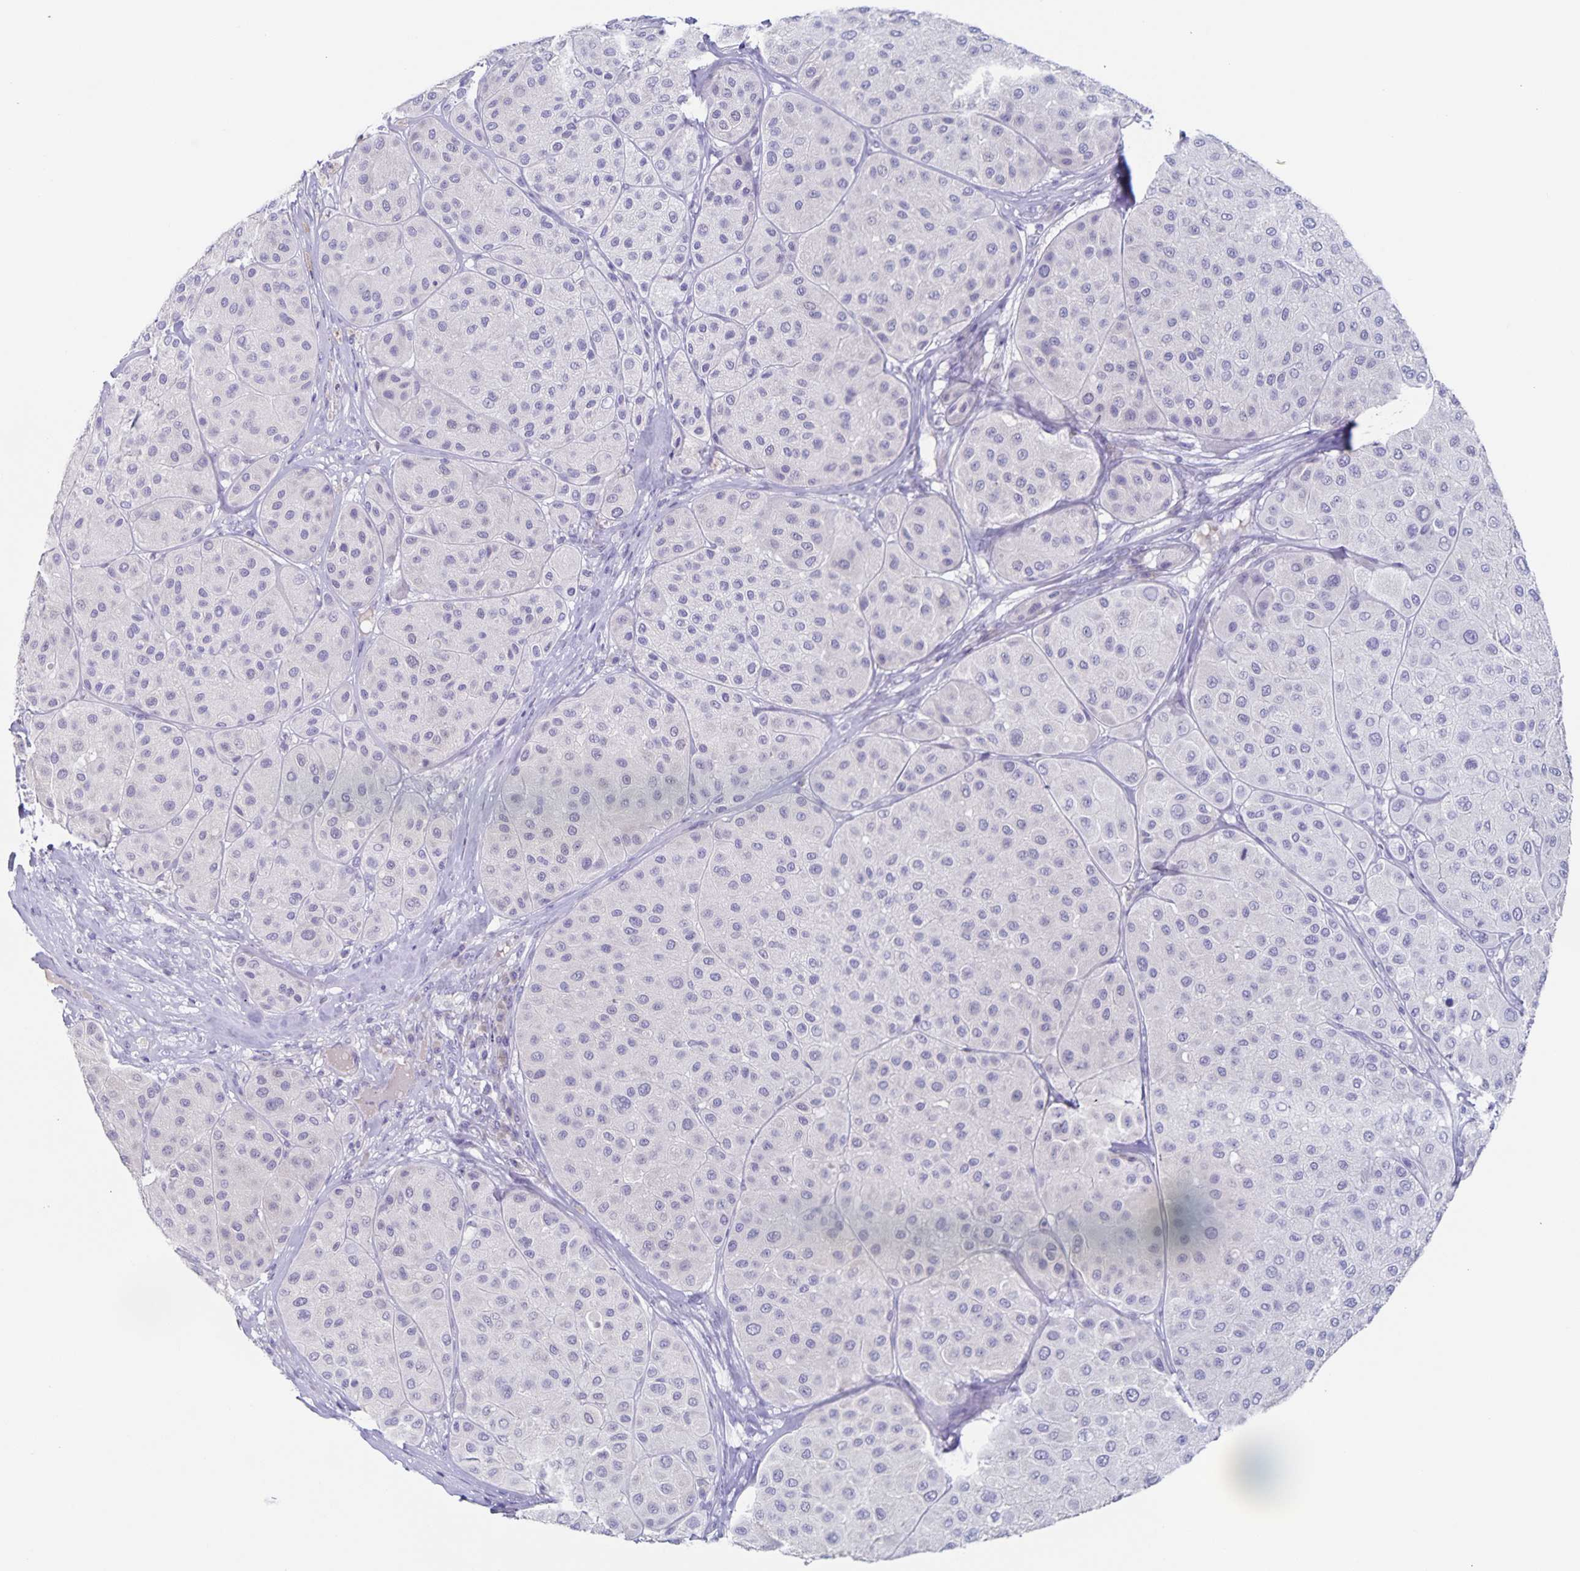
{"staining": {"intensity": "negative", "quantity": "none", "location": "none"}, "tissue": "melanoma", "cell_type": "Tumor cells", "image_type": "cancer", "snomed": [{"axis": "morphology", "description": "Malignant melanoma, Metastatic site"}, {"axis": "topography", "description": "Smooth muscle"}], "caption": "The histopathology image reveals no staining of tumor cells in melanoma.", "gene": "RPL36A", "patient": {"sex": "male", "age": 41}}